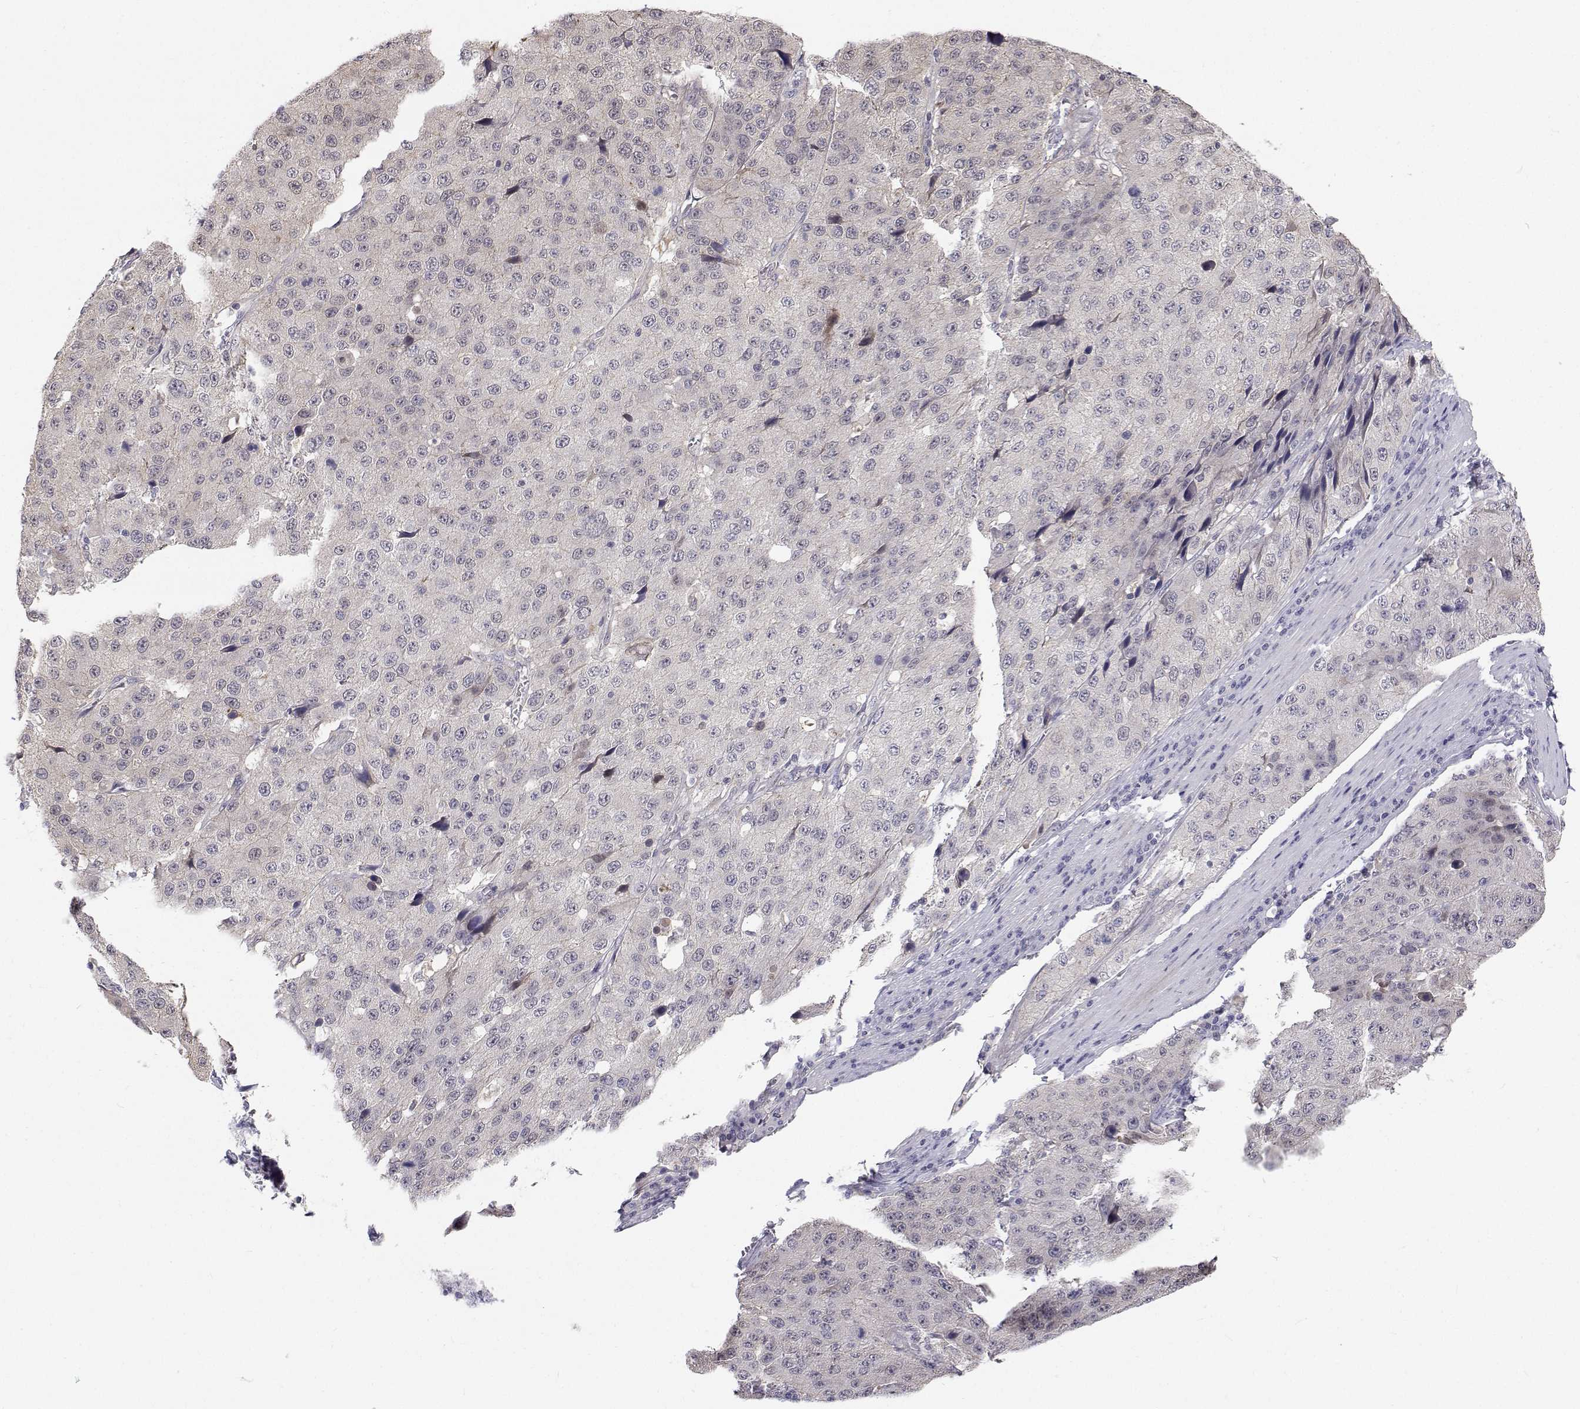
{"staining": {"intensity": "negative", "quantity": "none", "location": "none"}, "tissue": "stomach cancer", "cell_type": "Tumor cells", "image_type": "cancer", "snomed": [{"axis": "morphology", "description": "Adenocarcinoma, NOS"}, {"axis": "topography", "description": "Stomach"}], "caption": "Tumor cells are negative for protein expression in human stomach cancer.", "gene": "MYPN", "patient": {"sex": "male", "age": 71}}